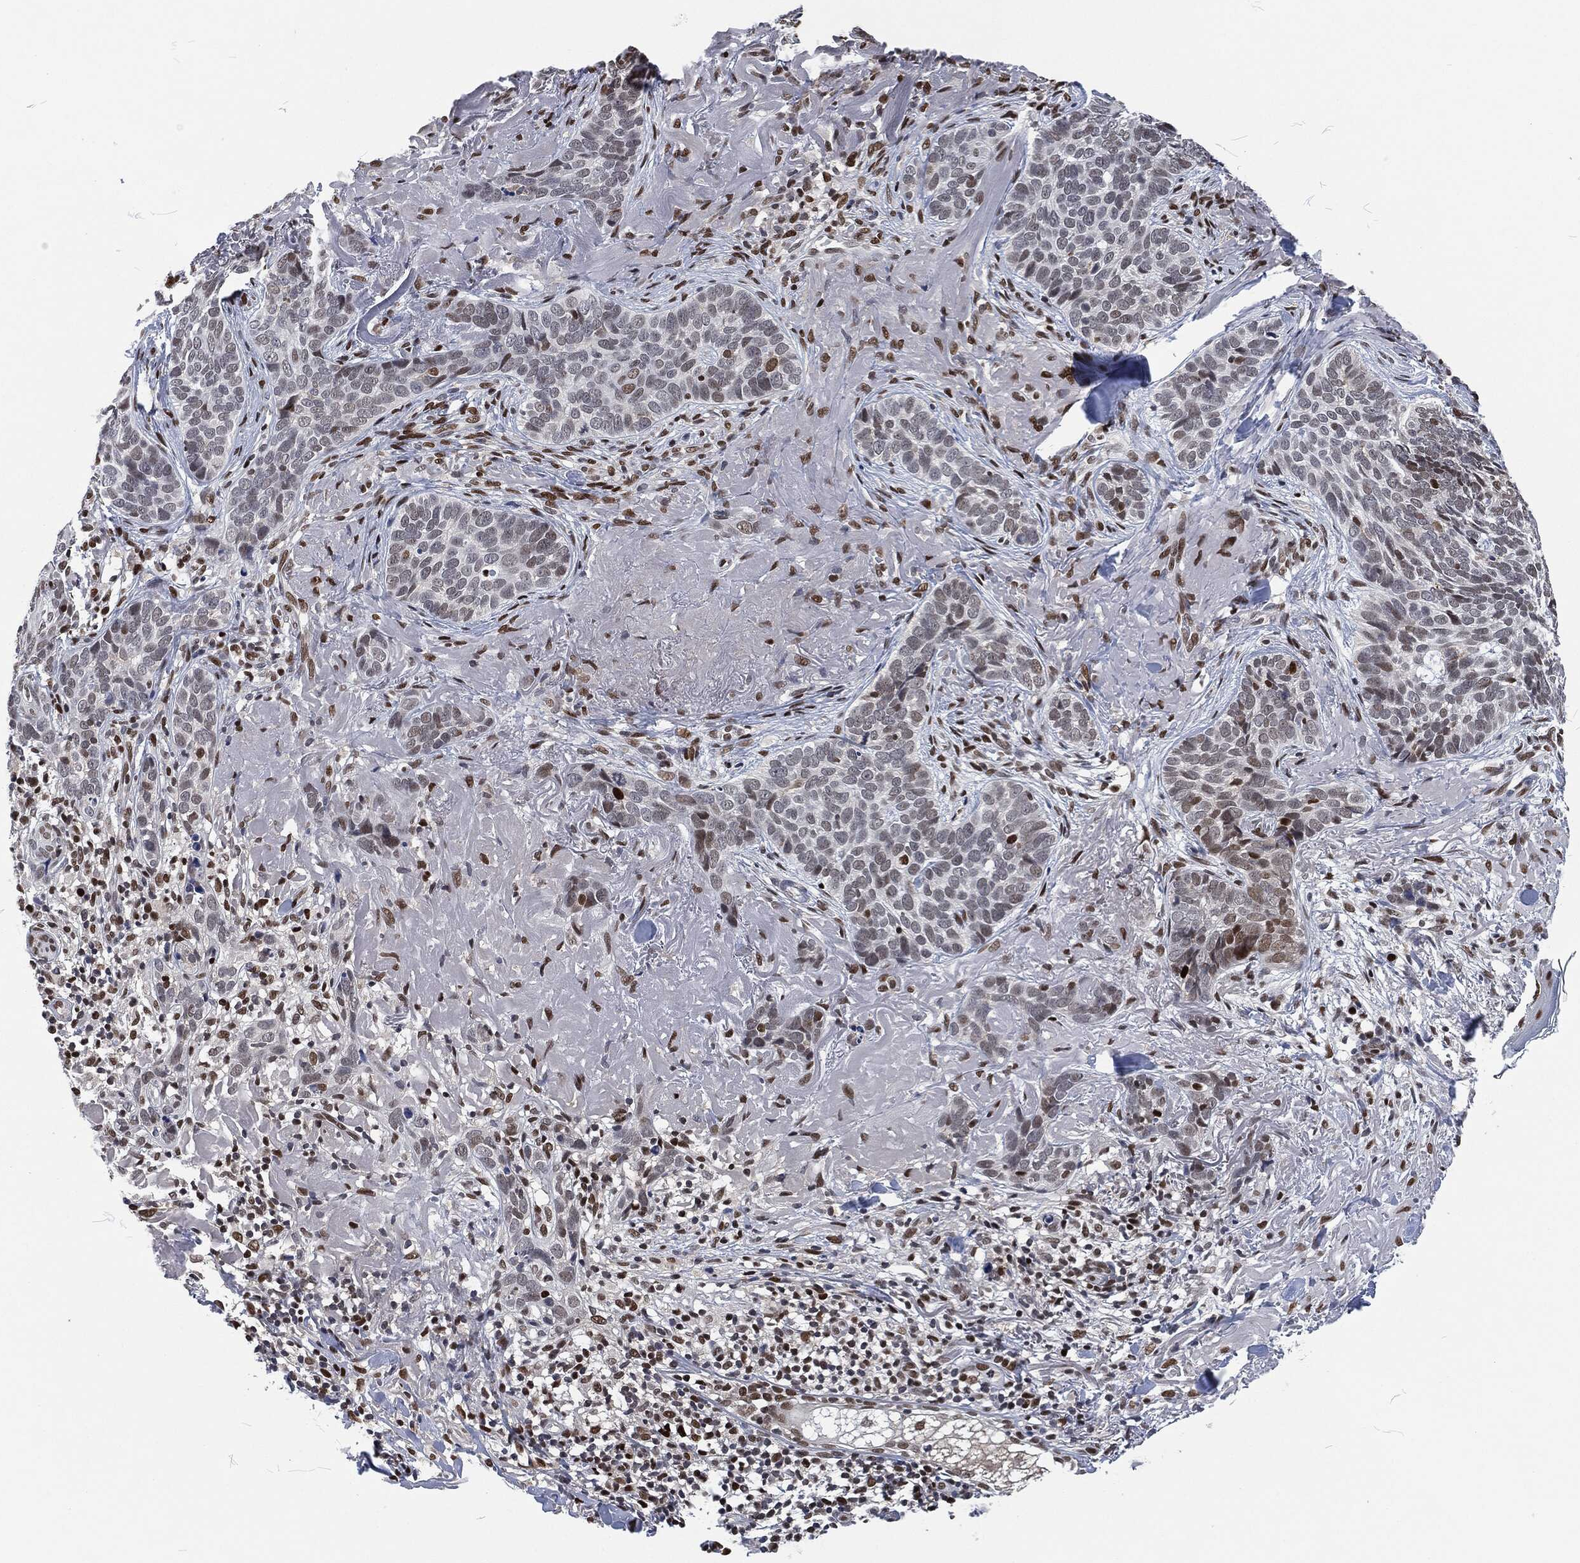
{"staining": {"intensity": "moderate", "quantity": "25%-75%", "location": "nuclear"}, "tissue": "skin cancer", "cell_type": "Tumor cells", "image_type": "cancer", "snomed": [{"axis": "morphology", "description": "Basal cell carcinoma"}, {"axis": "topography", "description": "Skin"}], "caption": "About 25%-75% of tumor cells in human skin basal cell carcinoma show moderate nuclear protein expression as visualized by brown immunohistochemical staining.", "gene": "DCPS", "patient": {"sex": "male", "age": 91}}